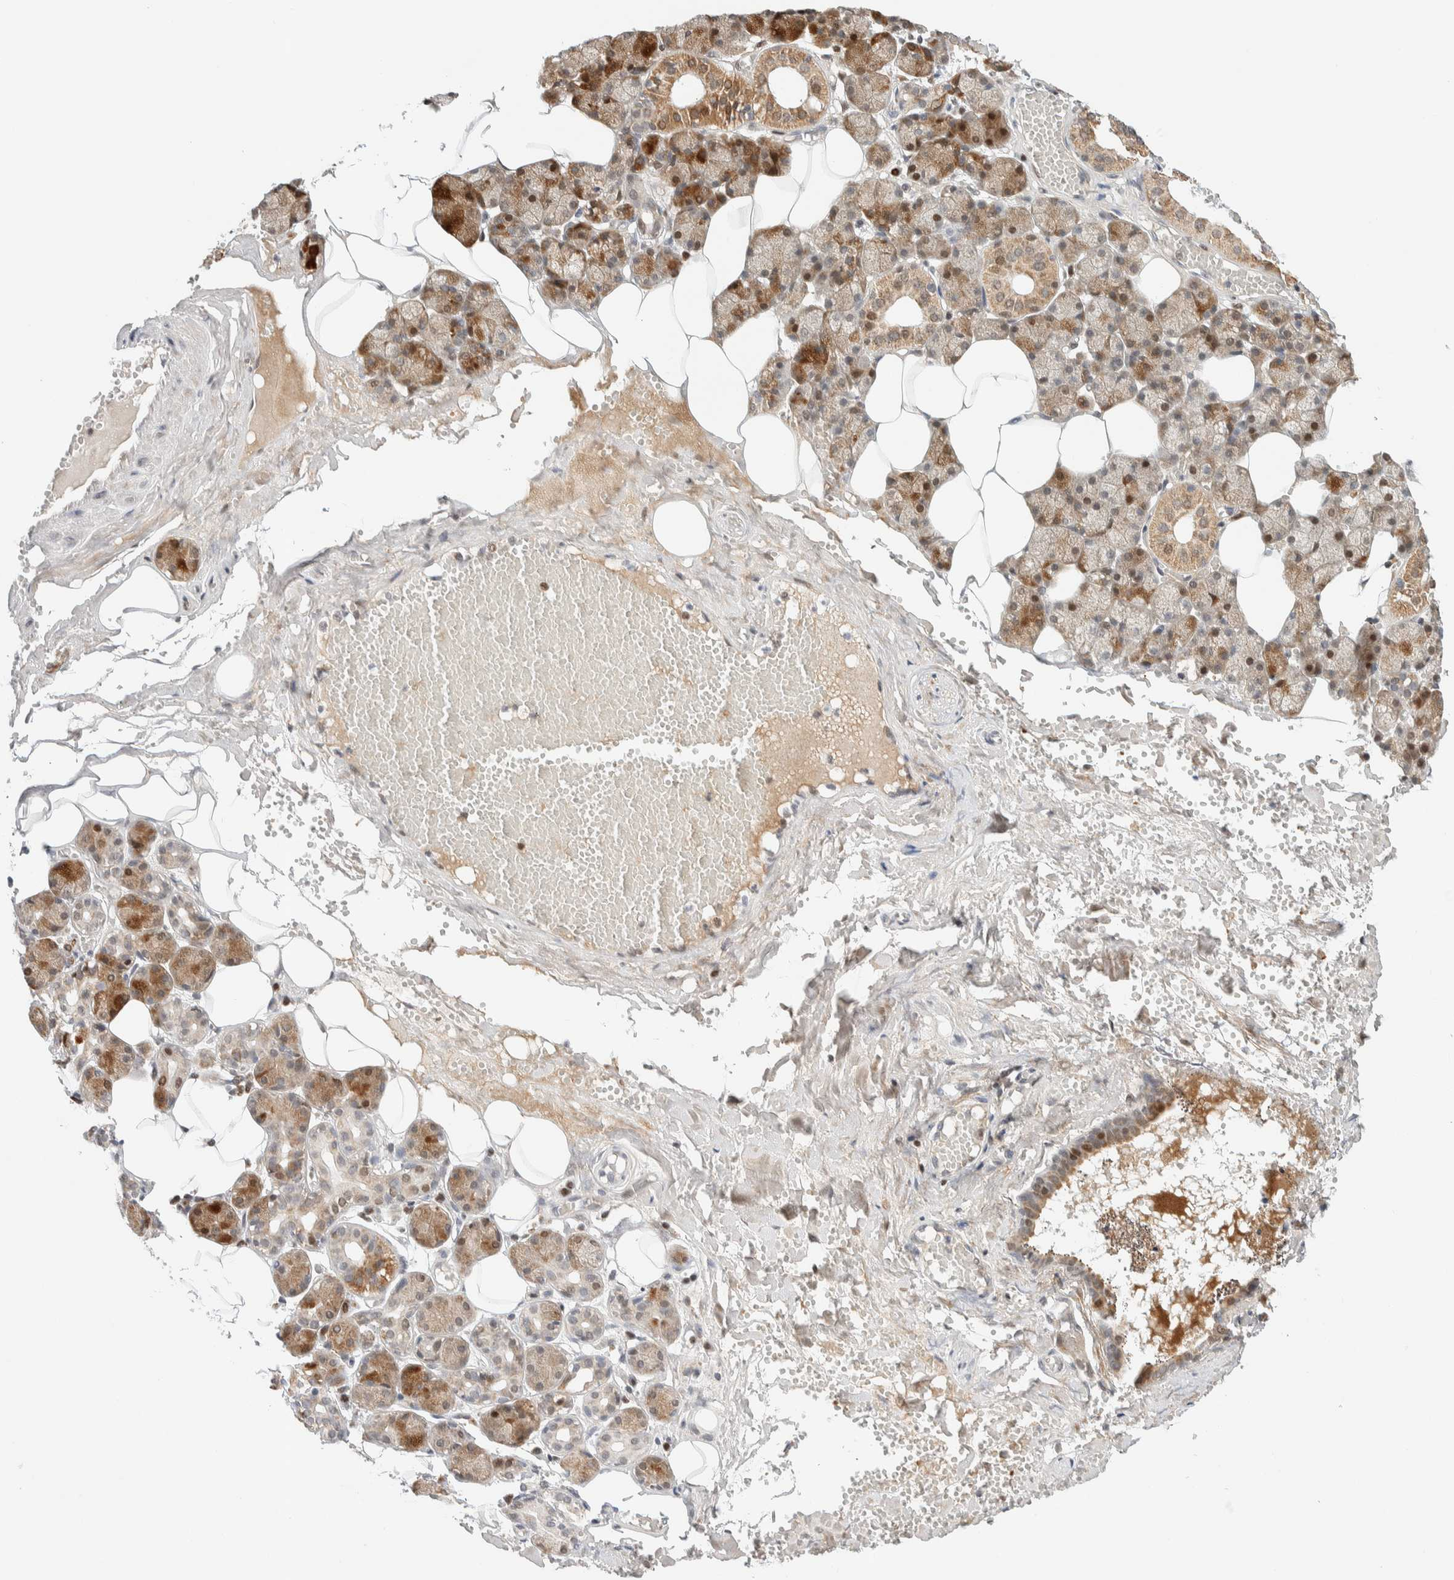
{"staining": {"intensity": "moderate", "quantity": "25%-75%", "location": "cytoplasmic/membranous,nuclear"}, "tissue": "salivary gland", "cell_type": "Glandular cells", "image_type": "normal", "snomed": [{"axis": "morphology", "description": "Normal tissue, NOS"}, {"axis": "topography", "description": "Salivary gland"}], "caption": "Immunohistochemistry (IHC) (DAB (3,3'-diaminobenzidine)) staining of unremarkable salivary gland demonstrates moderate cytoplasmic/membranous,nuclear protein expression in approximately 25%-75% of glandular cells. (DAB IHC, brown staining for protein, blue staining for nuclei).", "gene": "TSPAN32", "patient": {"sex": "male", "age": 62}}